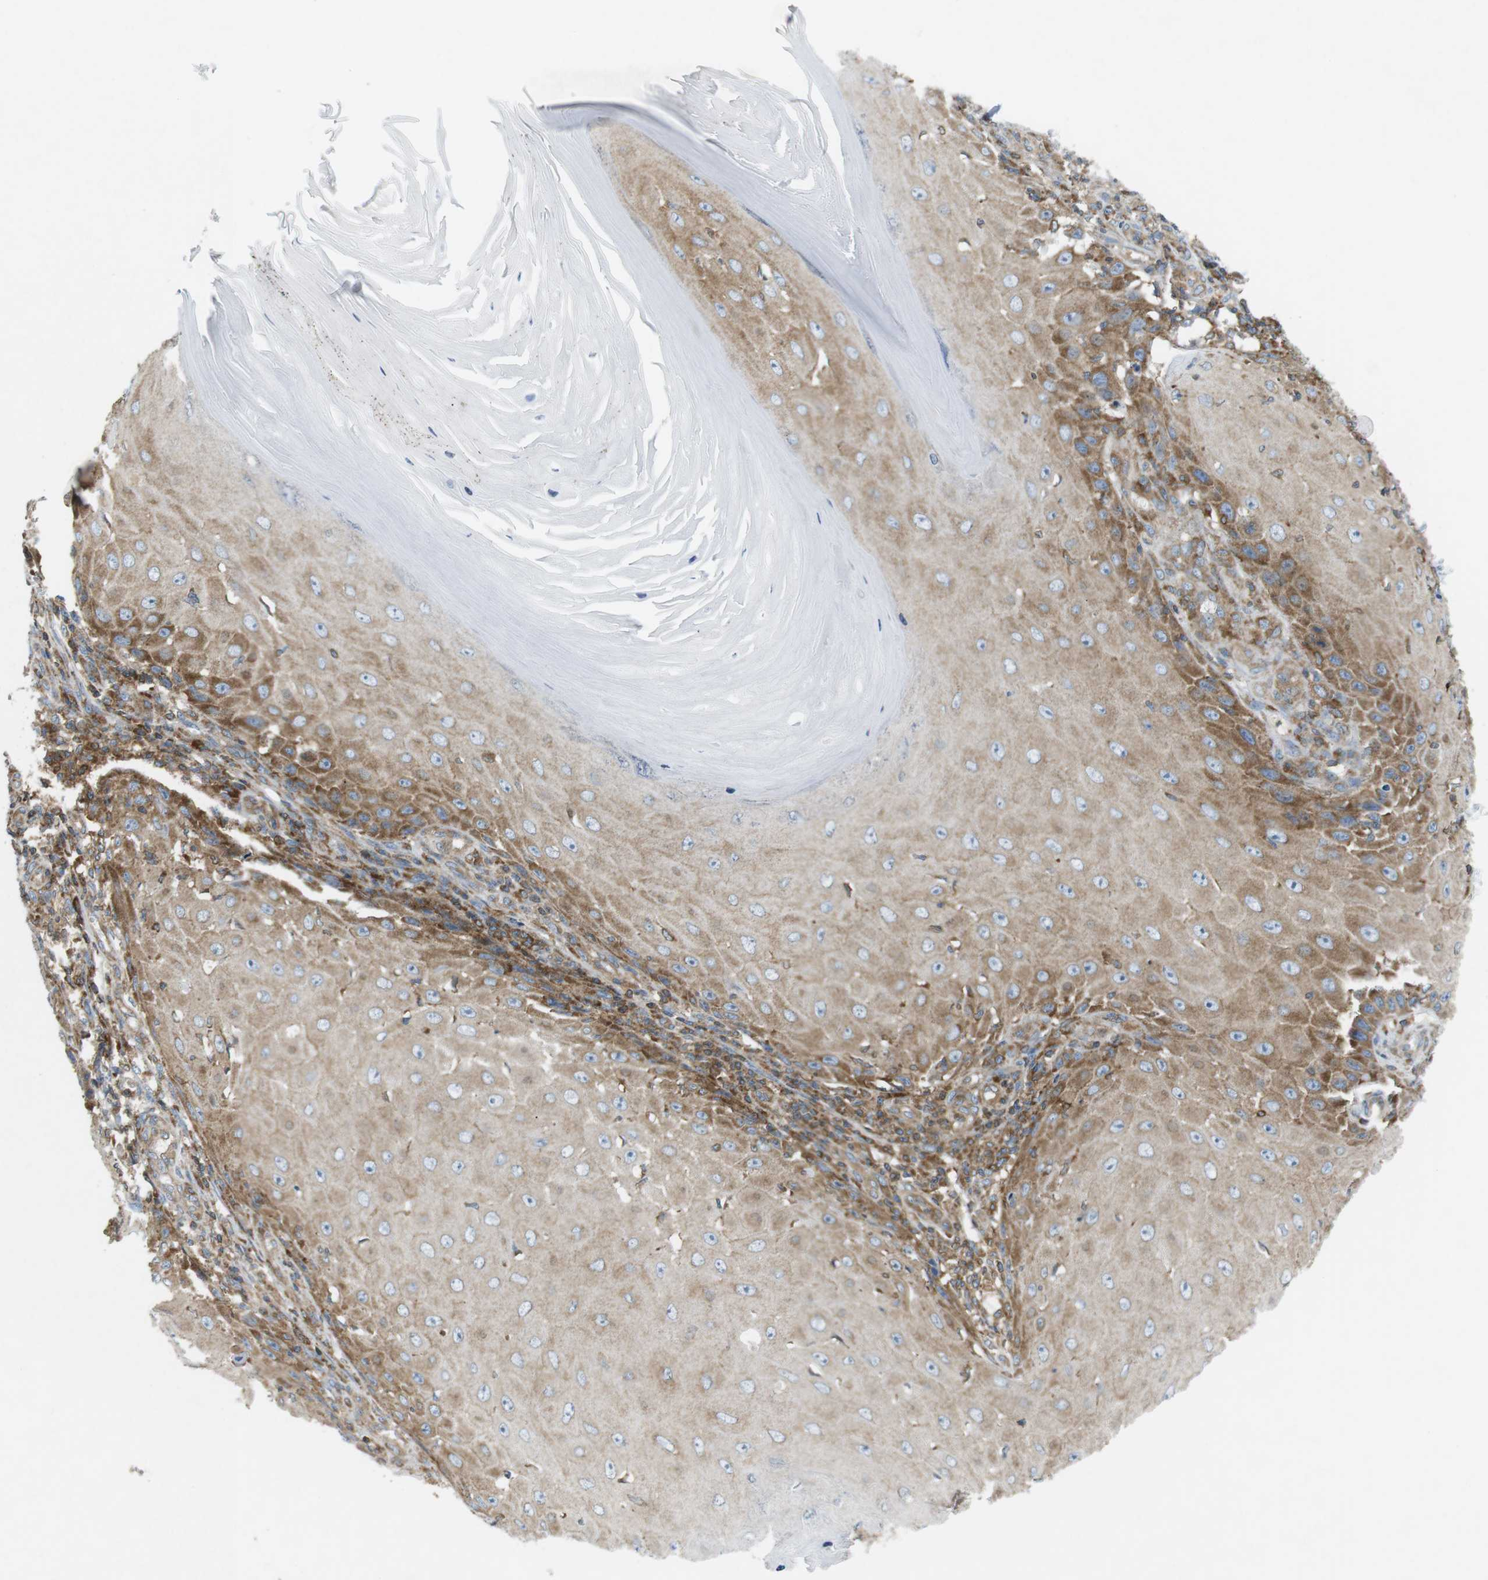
{"staining": {"intensity": "moderate", "quantity": "25%-75%", "location": "cytoplasmic/membranous"}, "tissue": "skin cancer", "cell_type": "Tumor cells", "image_type": "cancer", "snomed": [{"axis": "morphology", "description": "Squamous cell carcinoma, NOS"}, {"axis": "topography", "description": "Skin"}], "caption": "Skin squamous cell carcinoma tissue exhibits moderate cytoplasmic/membranous positivity in approximately 25%-75% of tumor cells, visualized by immunohistochemistry. (IHC, brightfield microscopy, high magnification).", "gene": "FLII", "patient": {"sex": "female", "age": 73}}